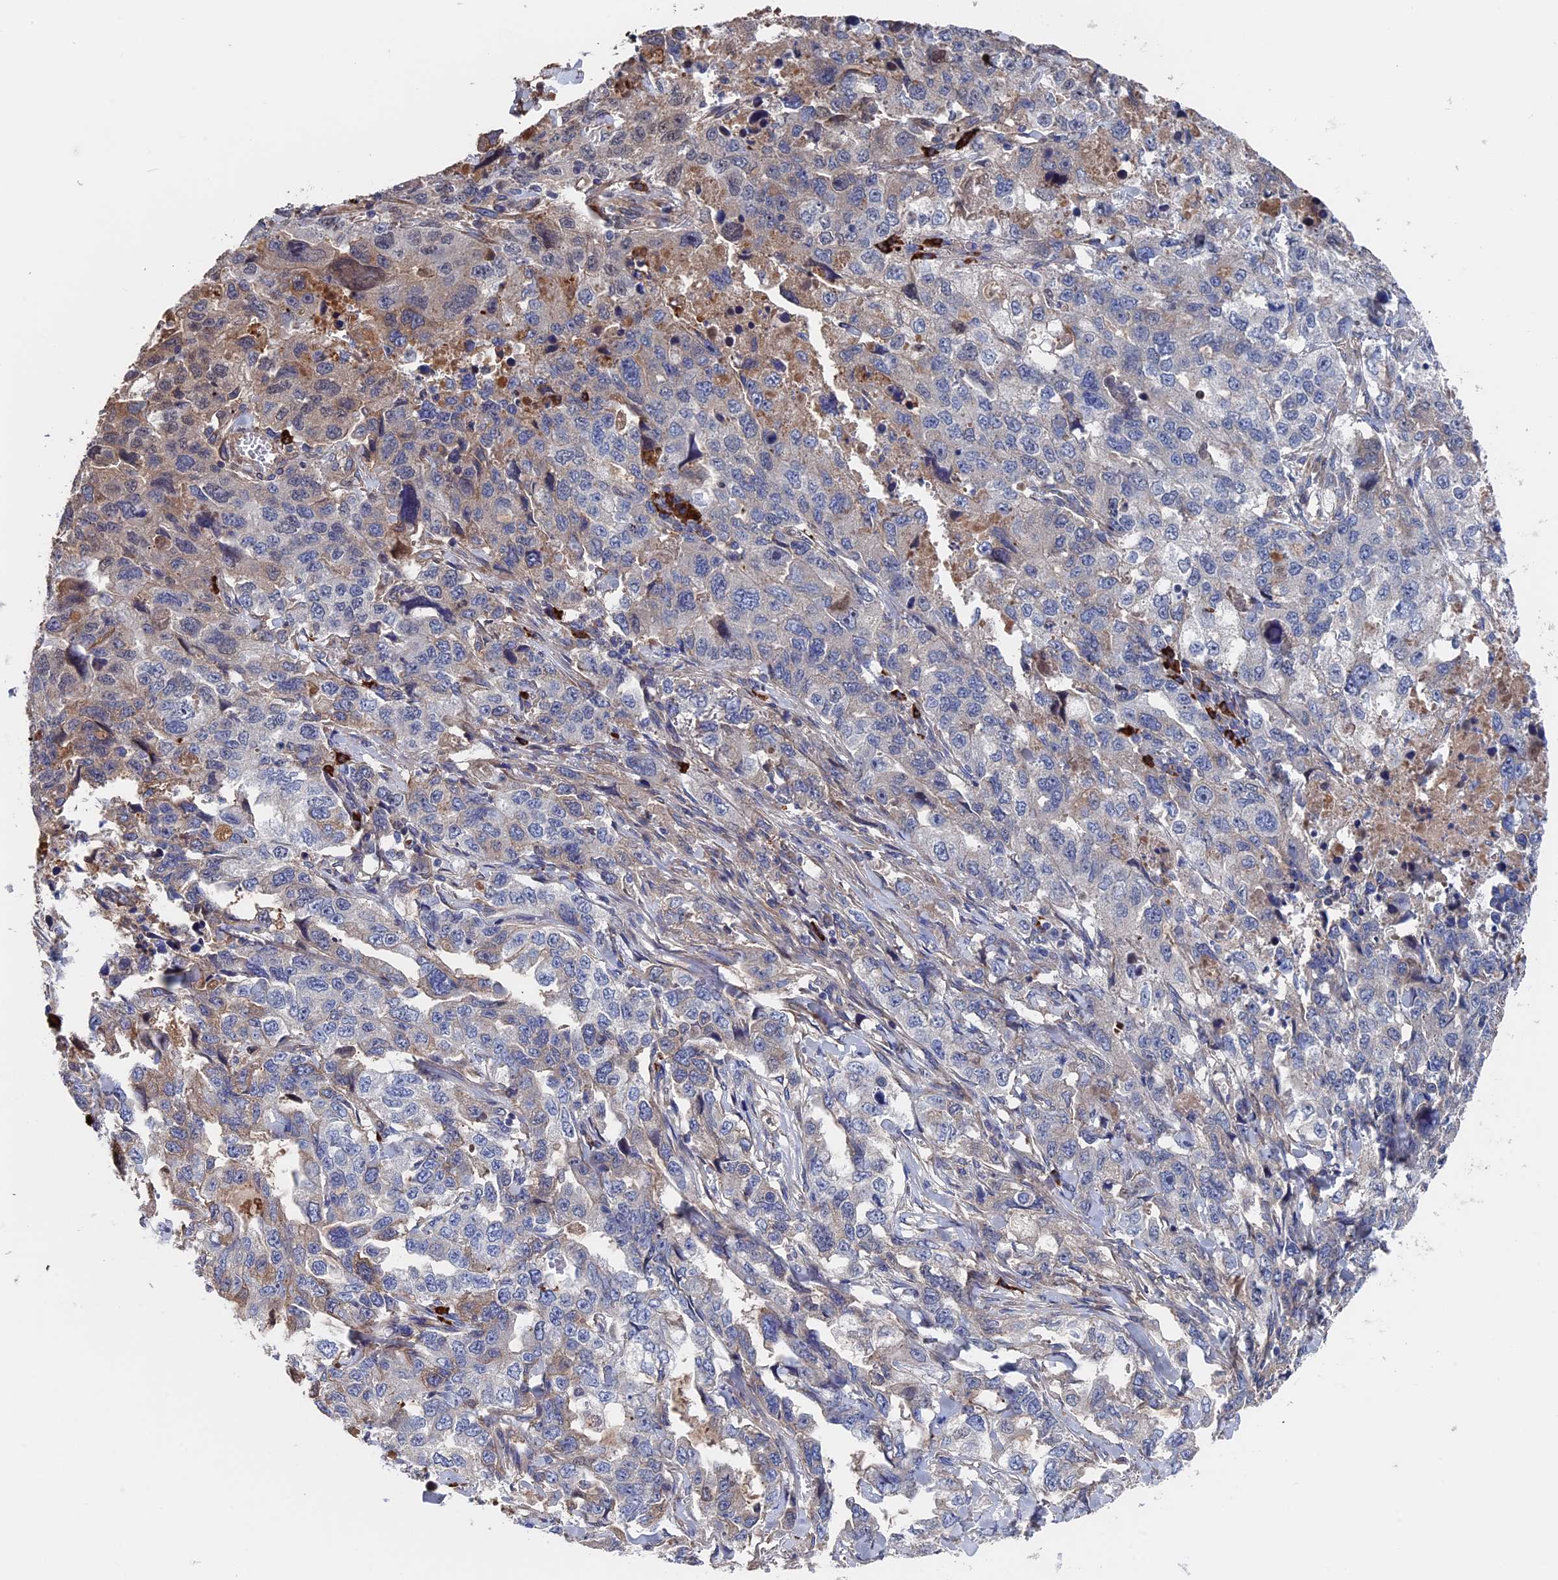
{"staining": {"intensity": "weak", "quantity": "<25%", "location": "cytoplasmic/membranous"}, "tissue": "lung cancer", "cell_type": "Tumor cells", "image_type": "cancer", "snomed": [{"axis": "morphology", "description": "Adenocarcinoma, NOS"}, {"axis": "topography", "description": "Lung"}], "caption": "Immunohistochemical staining of human lung cancer (adenocarcinoma) reveals no significant staining in tumor cells. (DAB immunohistochemistry with hematoxylin counter stain).", "gene": "RPUSD1", "patient": {"sex": "female", "age": 51}}